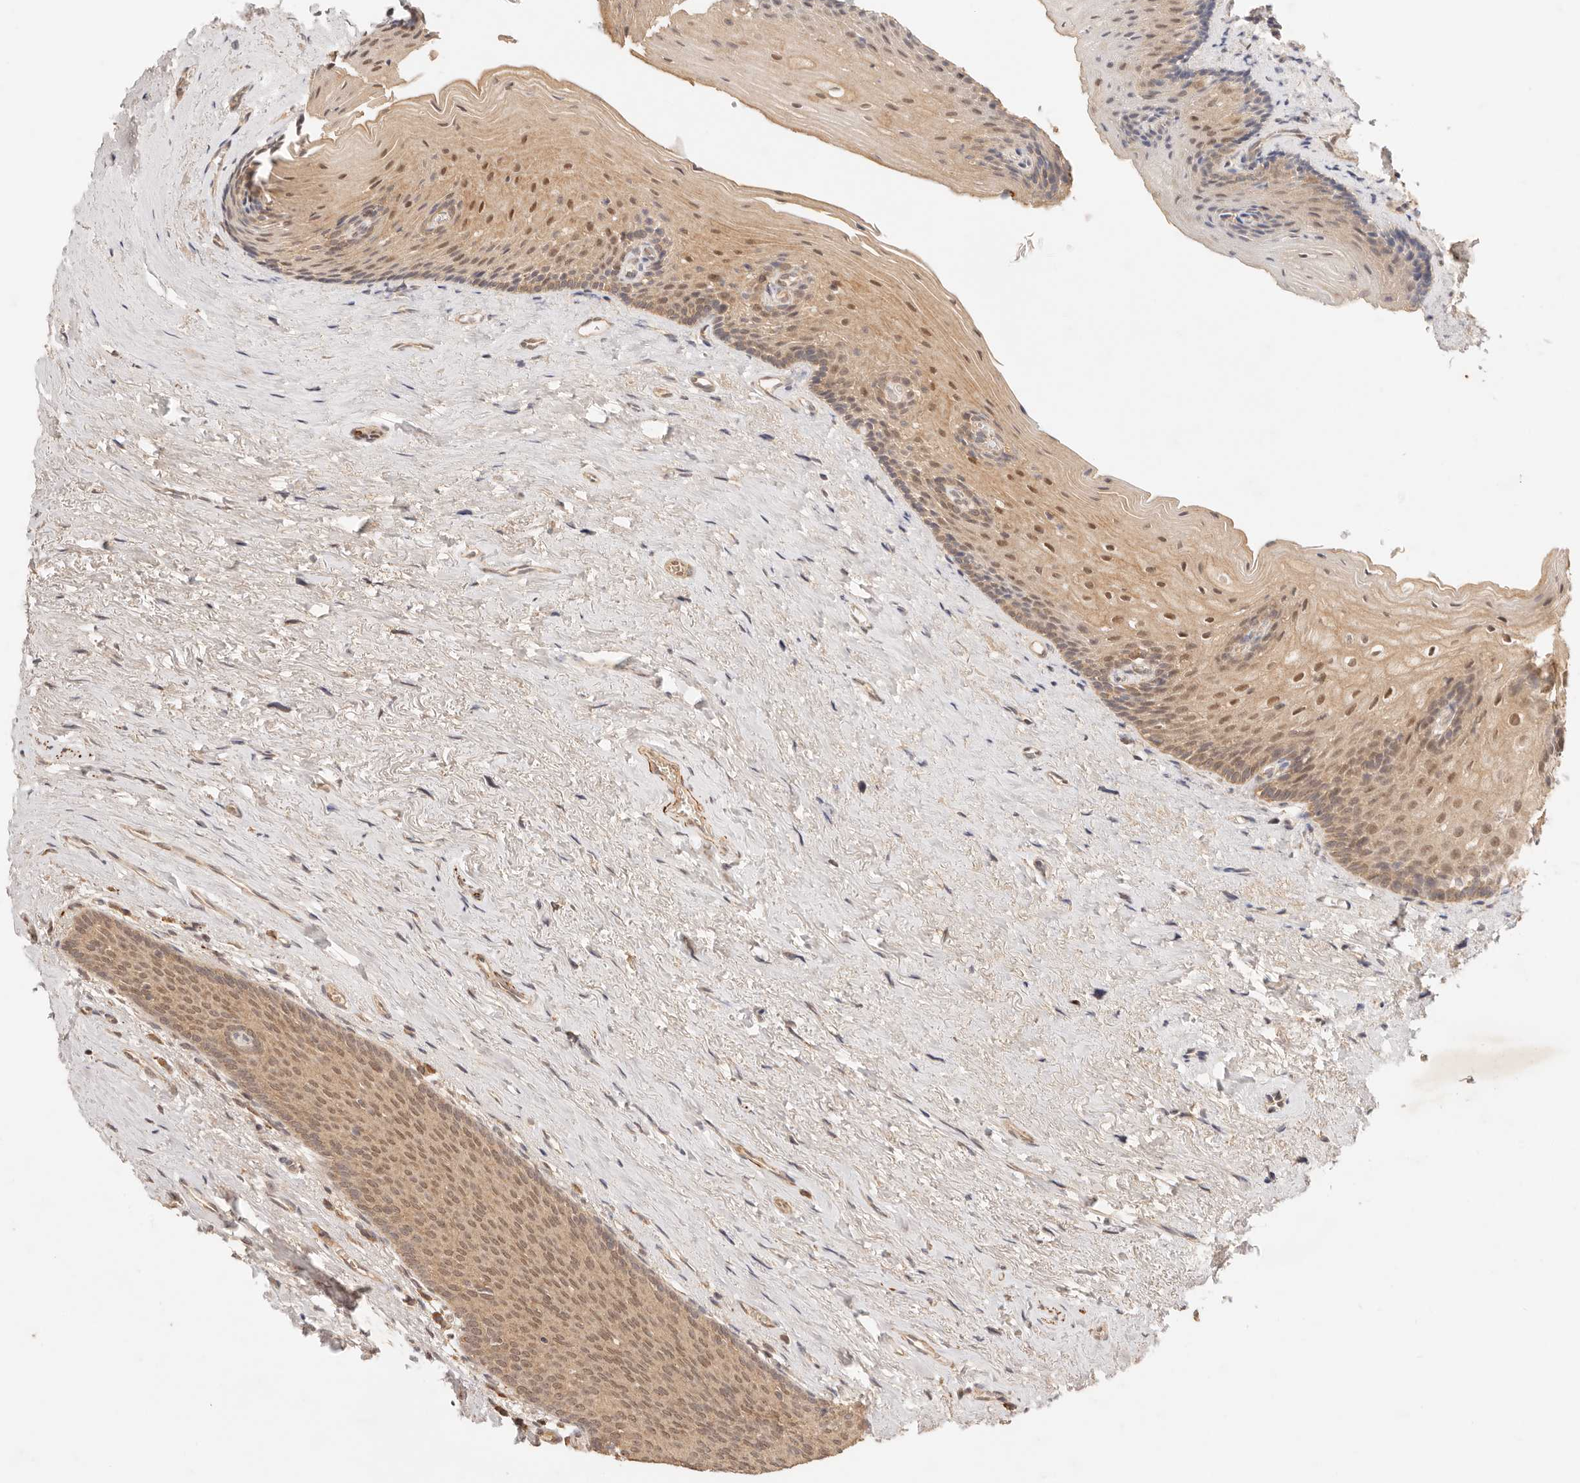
{"staining": {"intensity": "moderate", "quantity": ">75%", "location": "cytoplasmic/membranous,nuclear"}, "tissue": "urinary bladder", "cell_type": "Urothelial cells", "image_type": "normal", "snomed": [{"axis": "morphology", "description": "Normal tissue, NOS"}, {"axis": "topography", "description": "Urinary bladder"}], "caption": "This photomicrograph displays IHC staining of normal human urinary bladder, with medium moderate cytoplasmic/membranous,nuclear expression in about >75% of urothelial cells.", "gene": "TRIM11", "patient": {"sex": "female", "age": 67}}